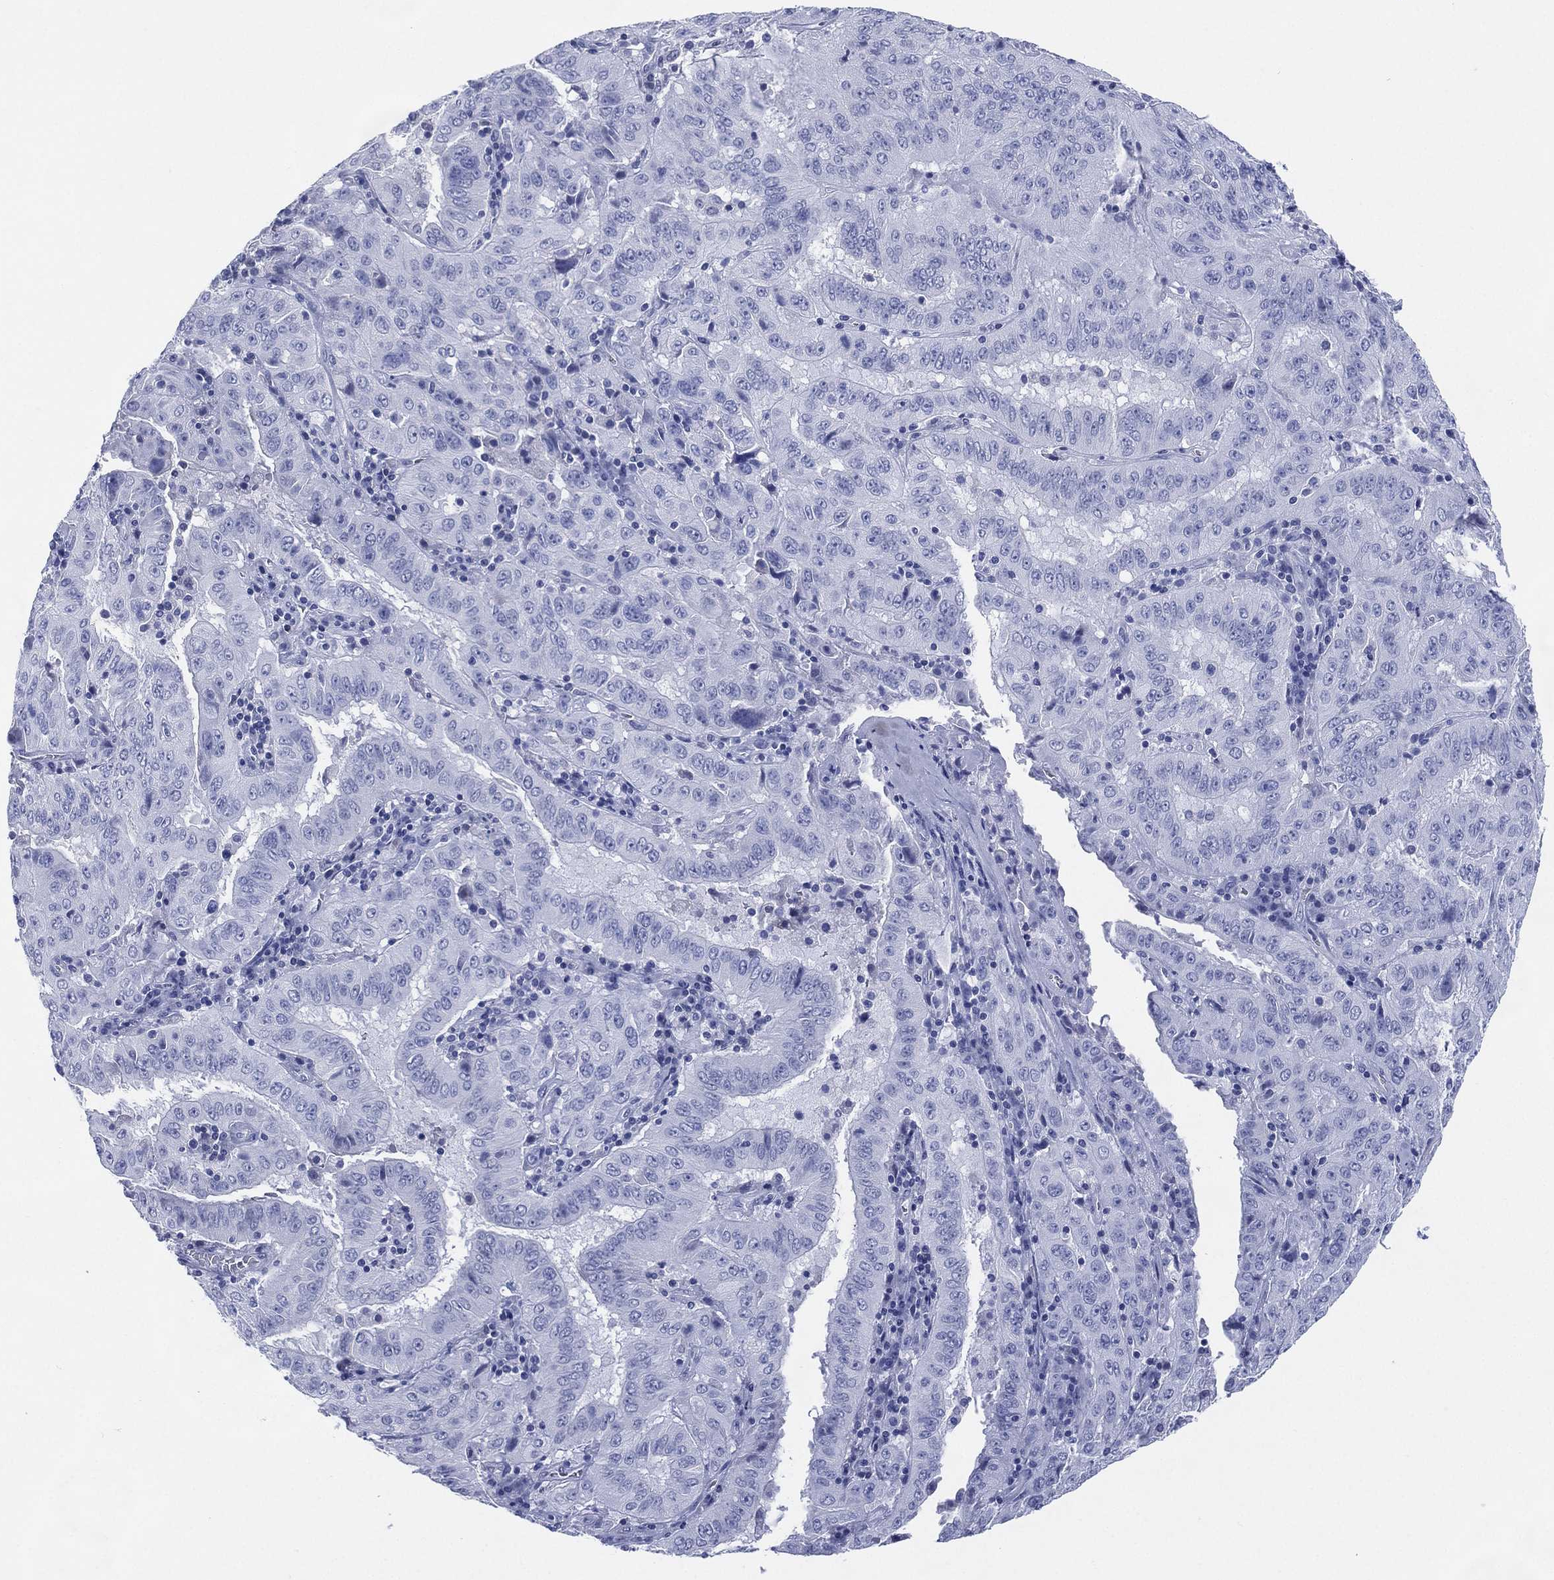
{"staining": {"intensity": "negative", "quantity": "none", "location": "none"}, "tissue": "pancreatic cancer", "cell_type": "Tumor cells", "image_type": "cancer", "snomed": [{"axis": "morphology", "description": "Adenocarcinoma, NOS"}, {"axis": "topography", "description": "Pancreas"}], "caption": "Protein analysis of pancreatic cancer (adenocarcinoma) displays no significant staining in tumor cells. The staining was performed using DAB (3,3'-diaminobenzidine) to visualize the protein expression in brown, while the nuclei were stained in blue with hematoxylin (Magnification: 20x).", "gene": "TMEM247", "patient": {"sex": "male", "age": 63}}